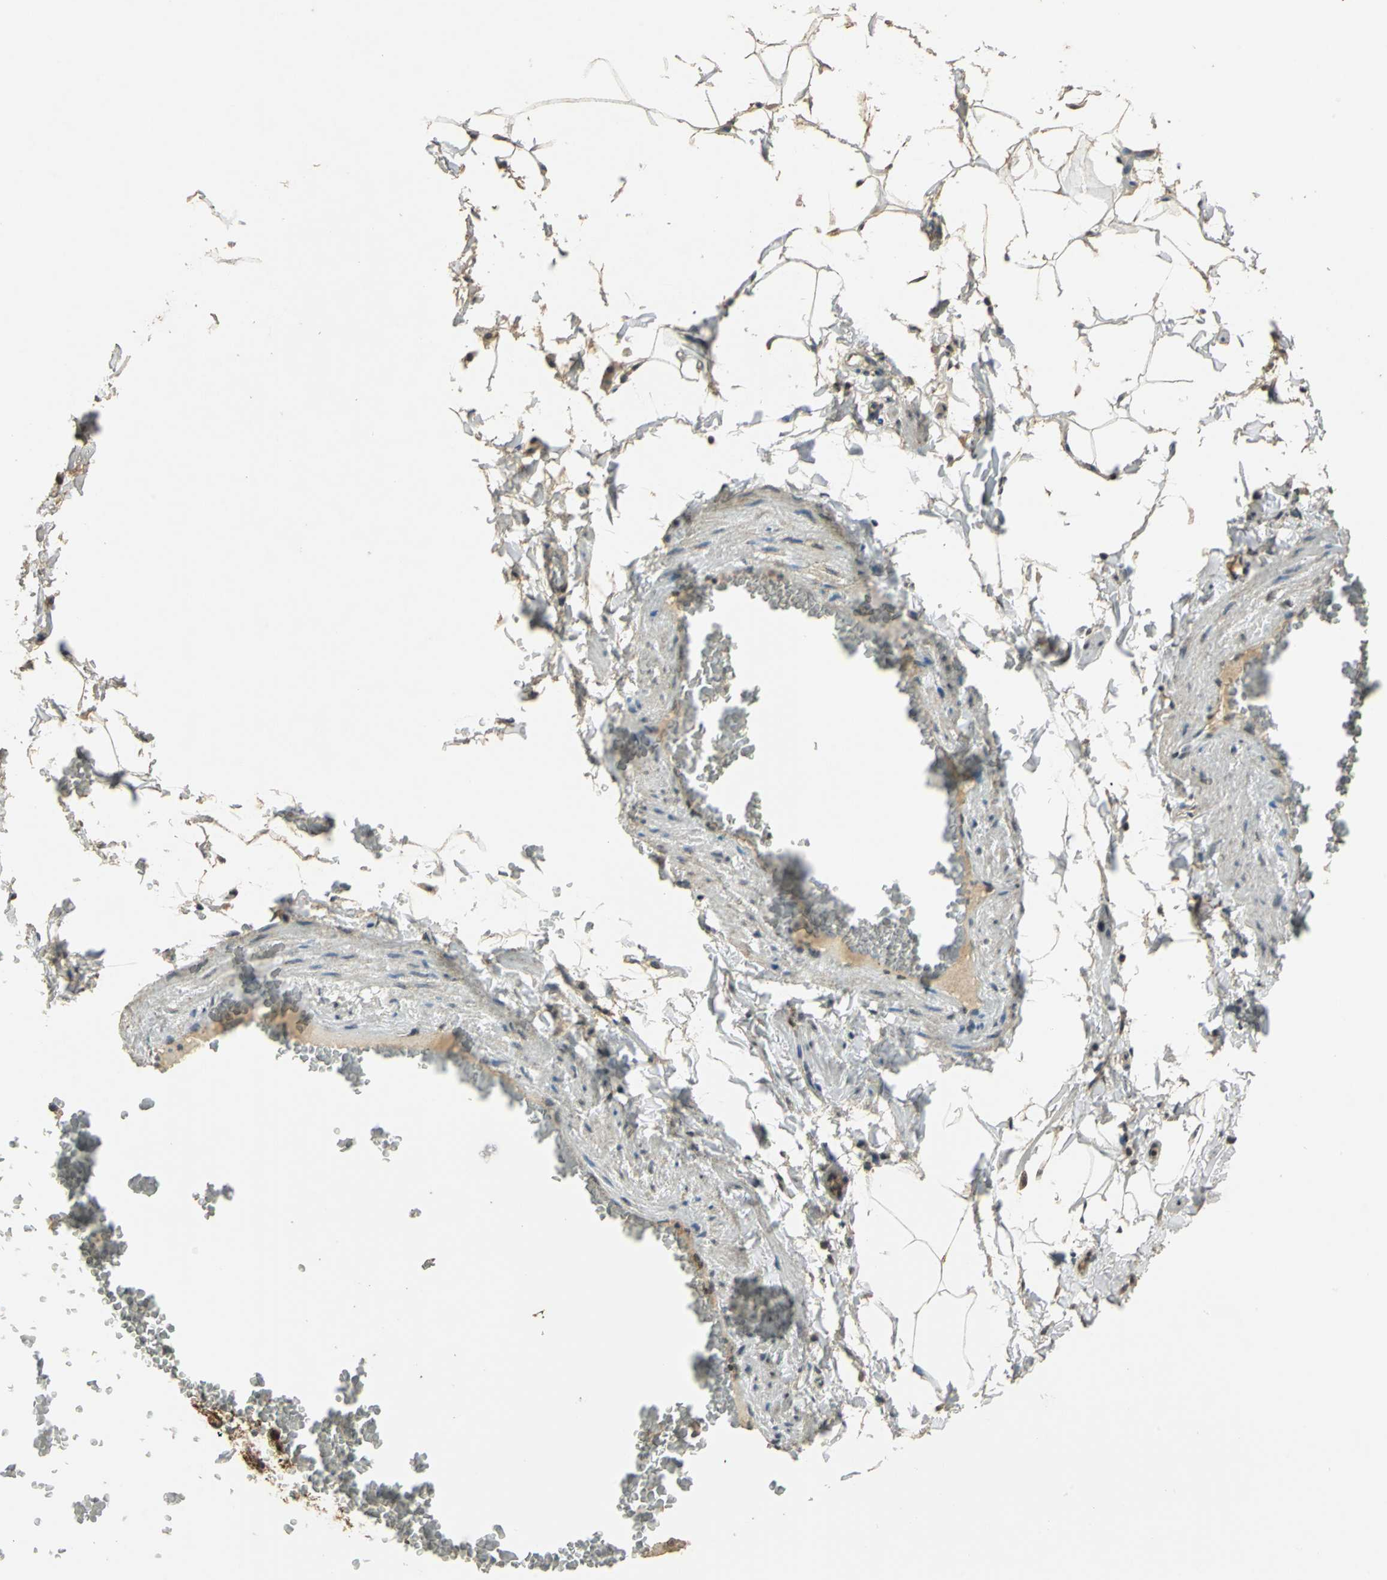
{"staining": {"intensity": "moderate", "quantity": ">75%", "location": "cytoplasmic/membranous"}, "tissue": "adipose tissue", "cell_type": "Adipocytes", "image_type": "normal", "snomed": [{"axis": "morphology", "description": "Normal tissue, NOS"}, {"axis": "topography", "description": "Vascular tissue"}], "caption": "Brown immunohistochemical staining in benign human adipose tissue shows moderate cytoplasmic/membranous positivity in approximately >75% of adipocytes. (Brightfield microscopy of DAB IHC at high magnification).", "gene": "AHSA1", "patient": {"sex": "male", "age": 41}}